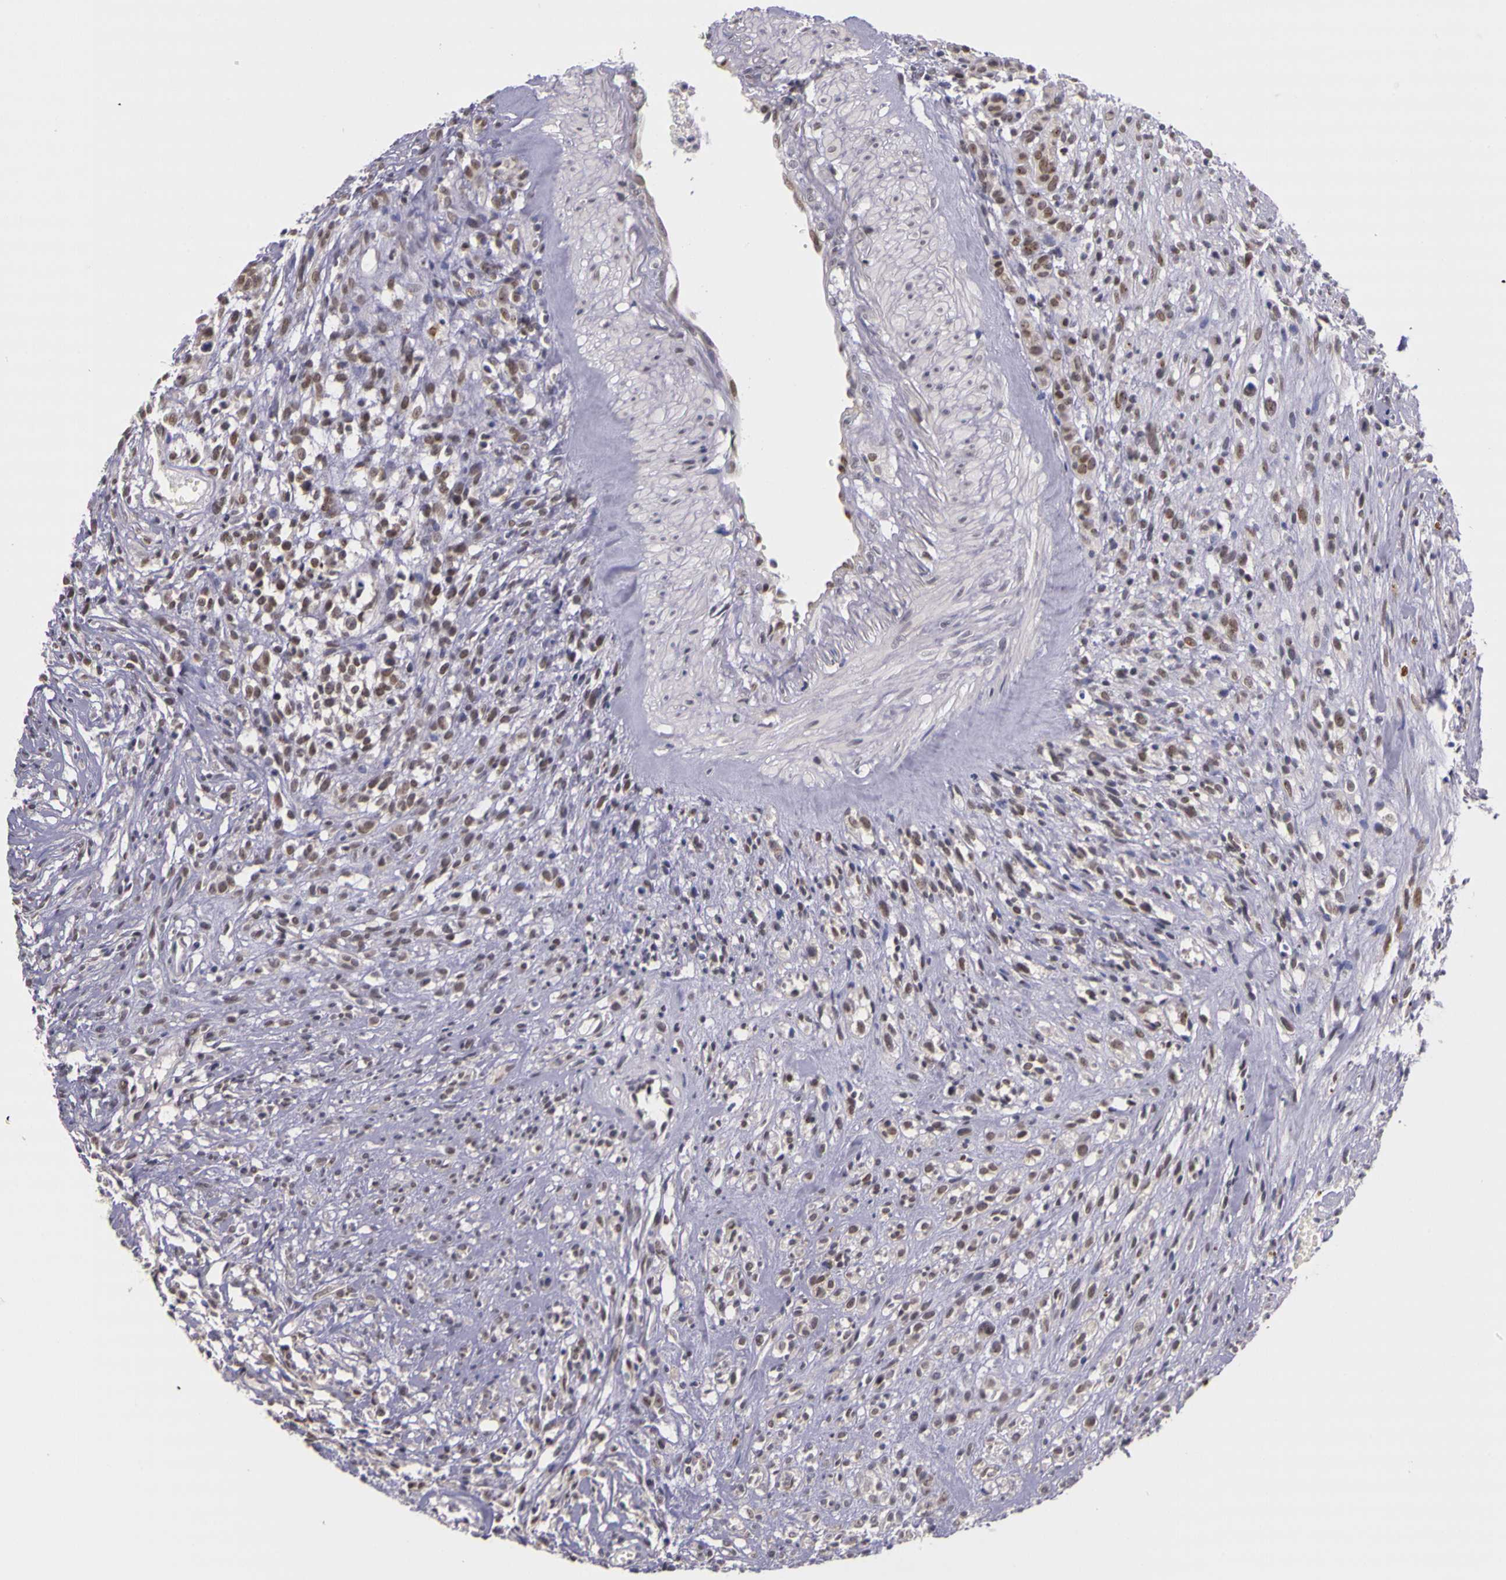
{"staining": {"intensity": "moderate", "quantity": ">75%", "location": "nuclear"}, "tissue": "glioma", "cell_type": "Tumor cells", "image_type": "cancer", "snomed": [{"axis": "morphology", "description": "Glioma, malignant, High grade"}, {"axis": "topography", "description": "Brain"}], "caption": "Immunohistochemistry (DAB) staining of malignant glioma (high-grade) demonstrates moderate nuclear protein positivity in approximately >75% of tumor cells.", "gene": "WDR13", "patient": {"sex": "male", "age": 66}}